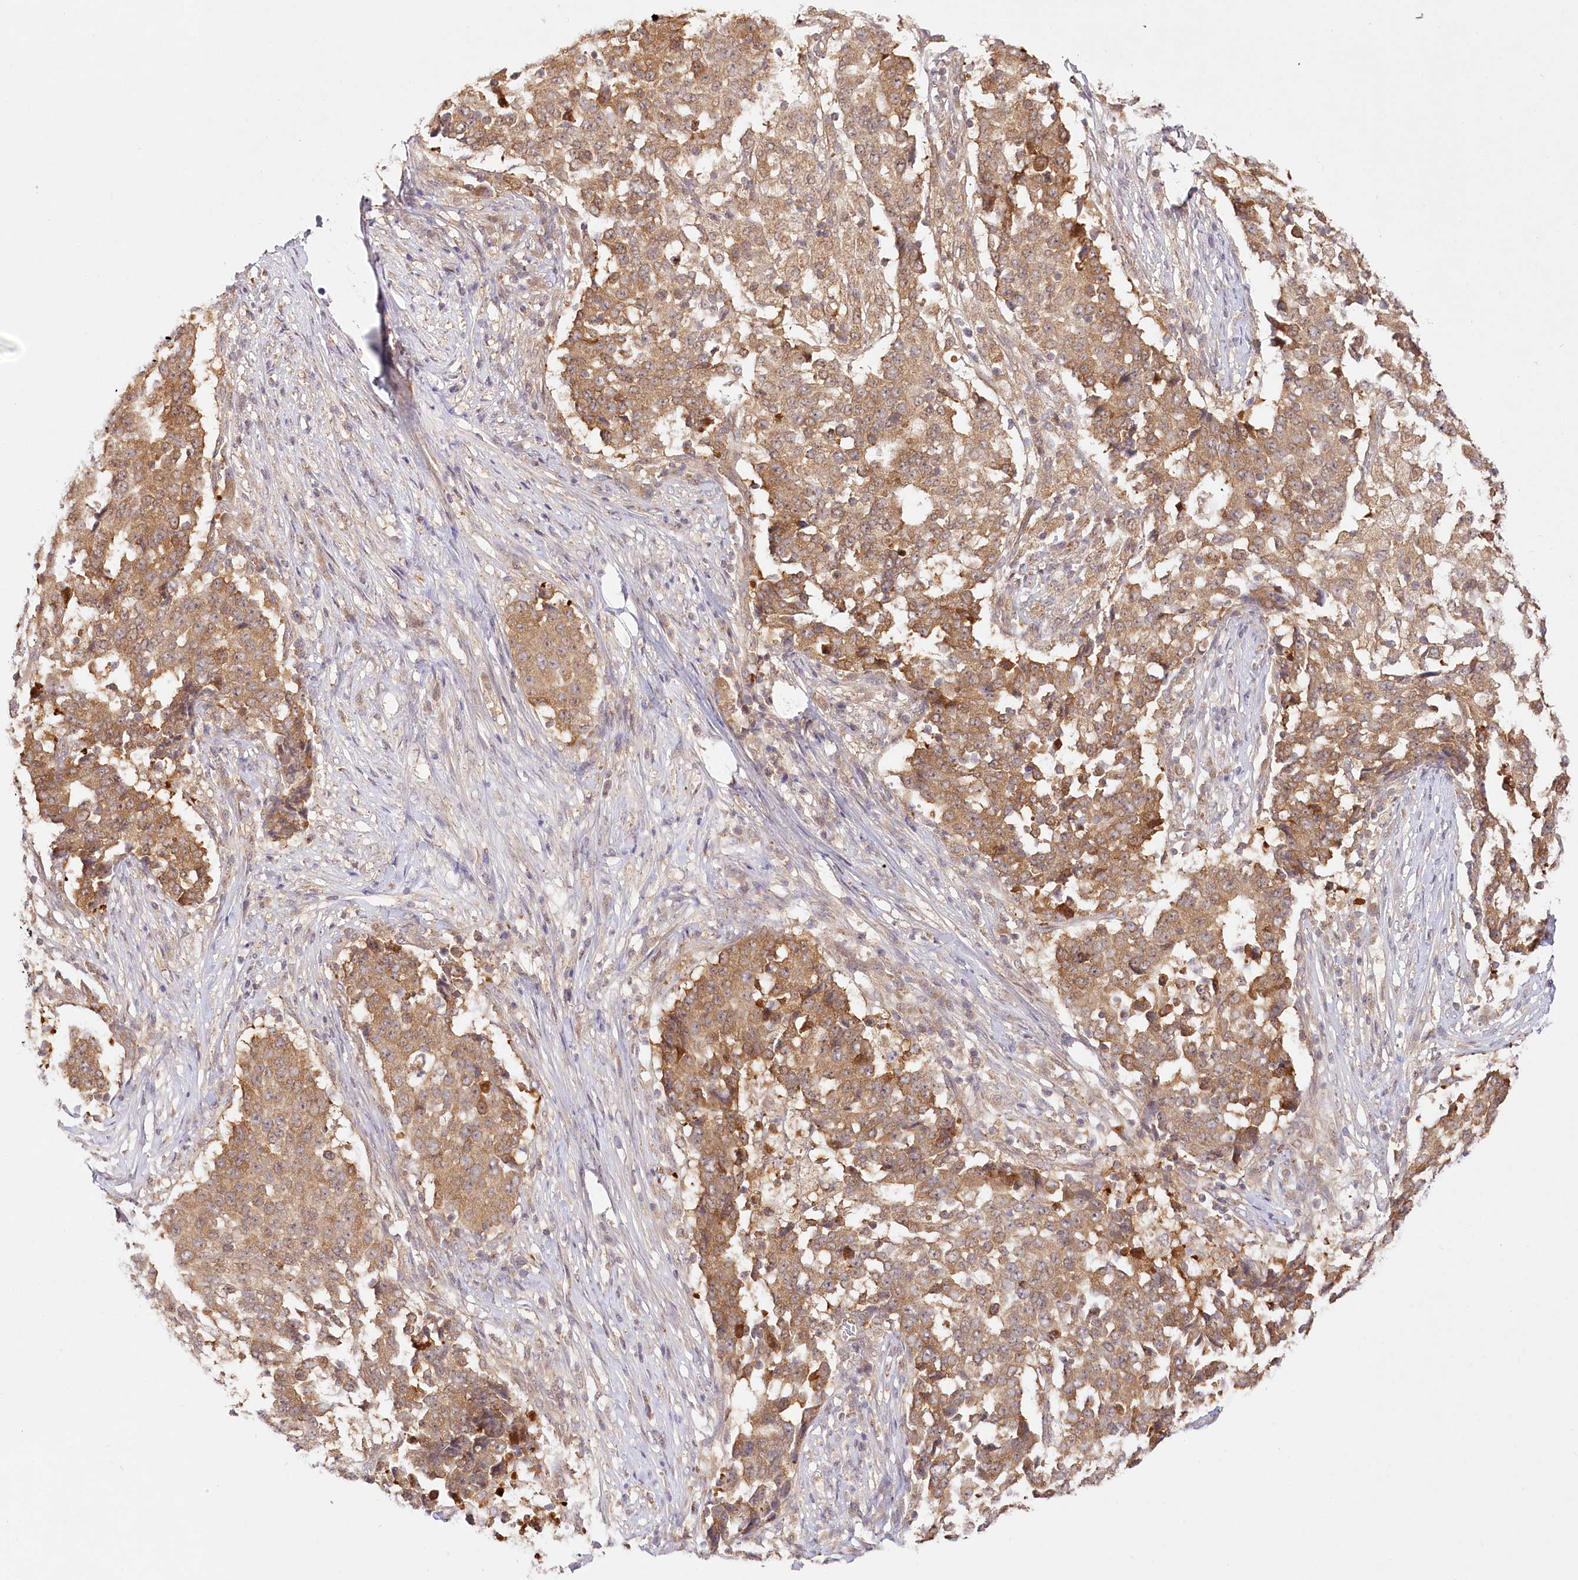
{"staining": {"intensity": "moderate", "quantity": ">75%", "location": "cytoplasmic/membranous"}, "tissue": "stomach cancer", "cell_type": "Tumor cells", "image_type": "cancer", "snomed": [{"axis": "morphology", "description": "Adenocarcinoma, NOS"}, {"axis": "topography", "description": "Stomach"}], "caption": "Immunohistochemical staining of human stomach cancer (adenocarcinoma) exhibits moderate cytoplasmic/membranous protein expression in about >75% of tumor cells.", "gene": "INPP4B", "patient": {"sex": "male", "age": 59}}